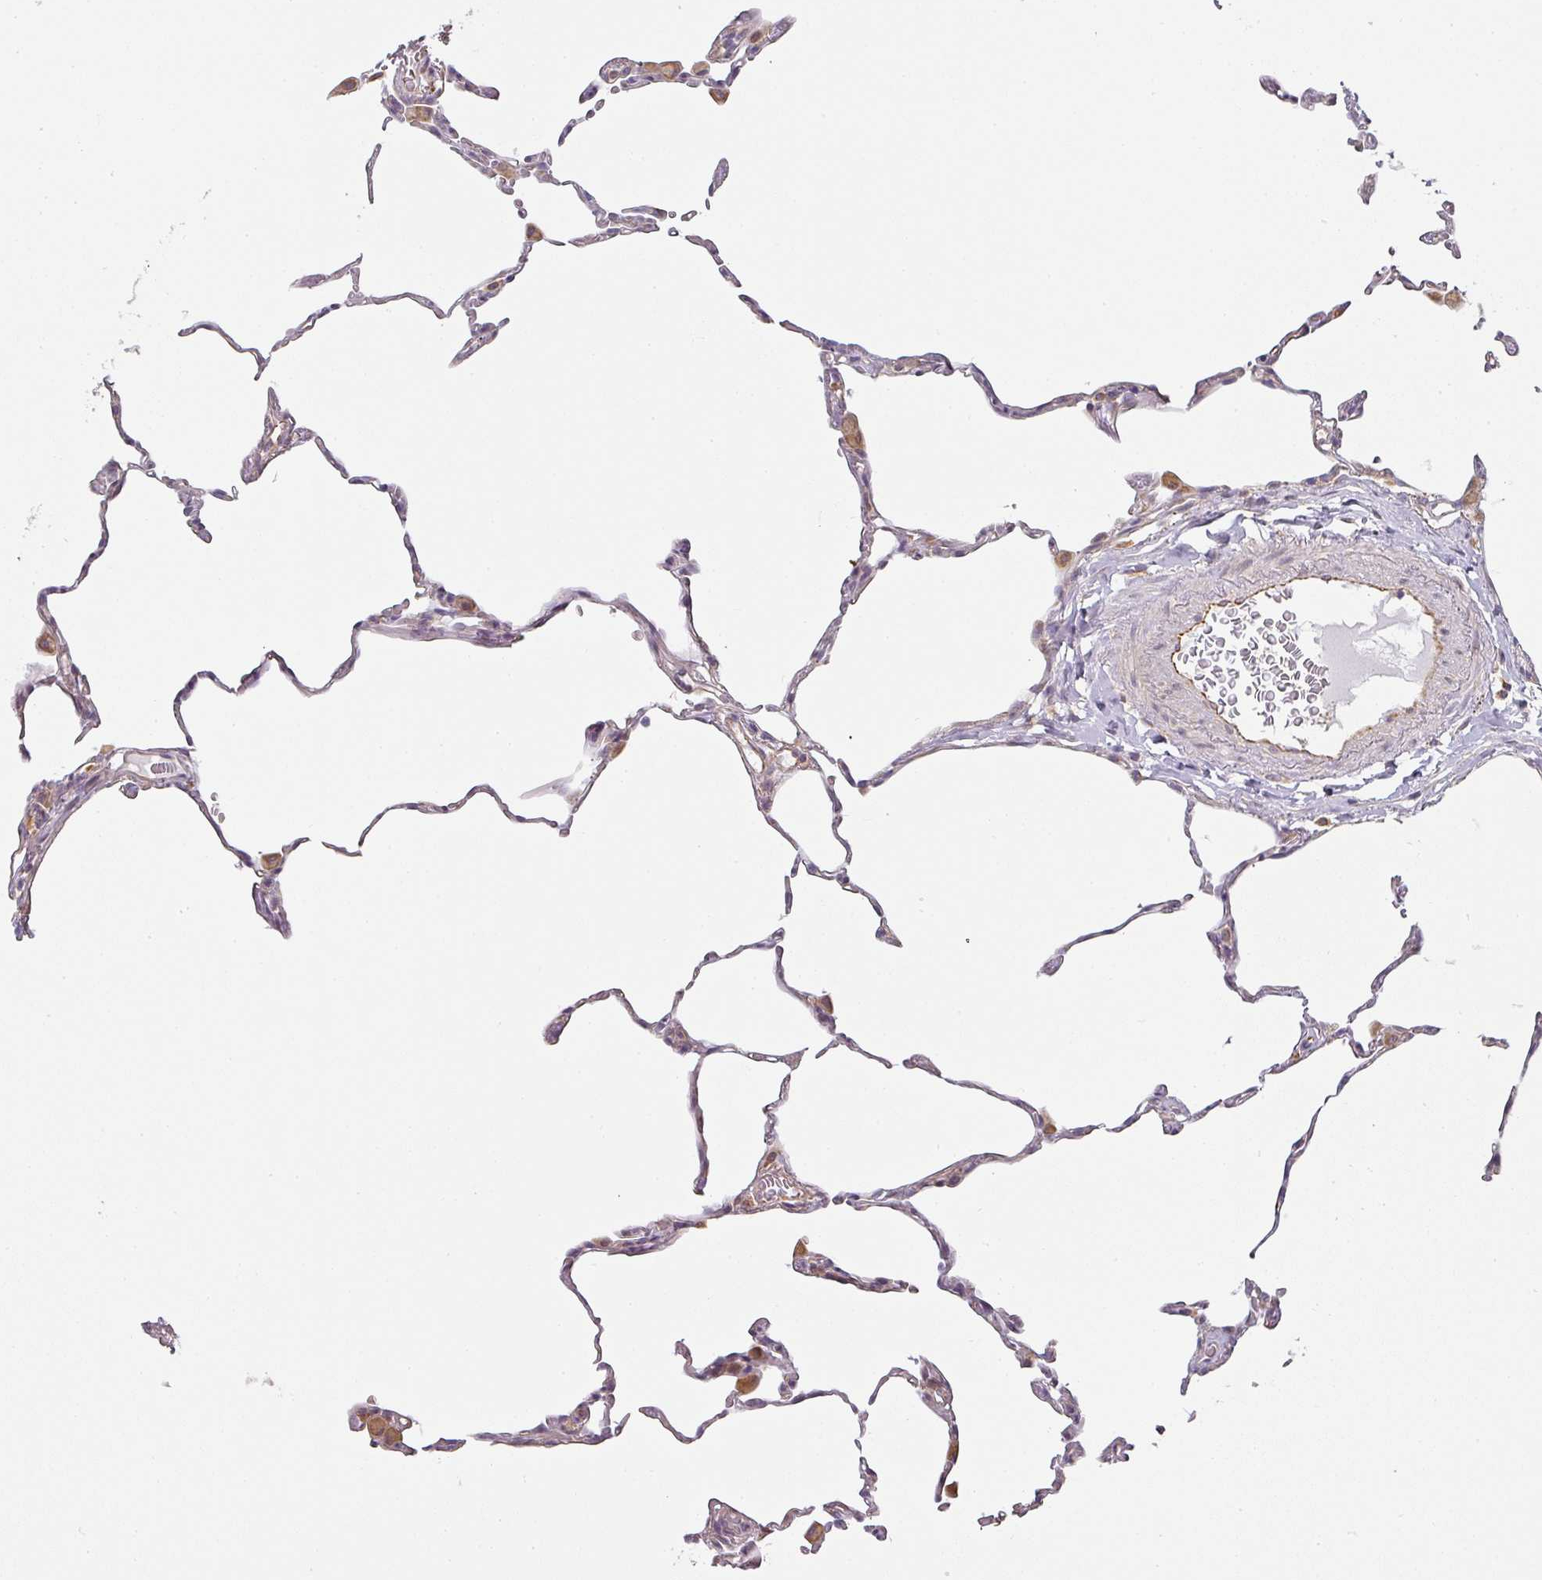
{"staining": {"intensity": "negative", "quantity": "none", "location": "none"}, "tissue": "lung", "cell_type": "Alveolar cells", "image_type": "normal", "snomed": [{"axis": "morphology", "description": "Normal tissue, NOS"}, {"axis": "topography", "description": "Lung"}], "caption": "Immunohistochemistry photomicrograph of benign lung: lung stained with DAB displays no significant protein staining in alveolar cells.", "gene": "ATP8B2", "patient": {"sex": "female", "age": 57}}